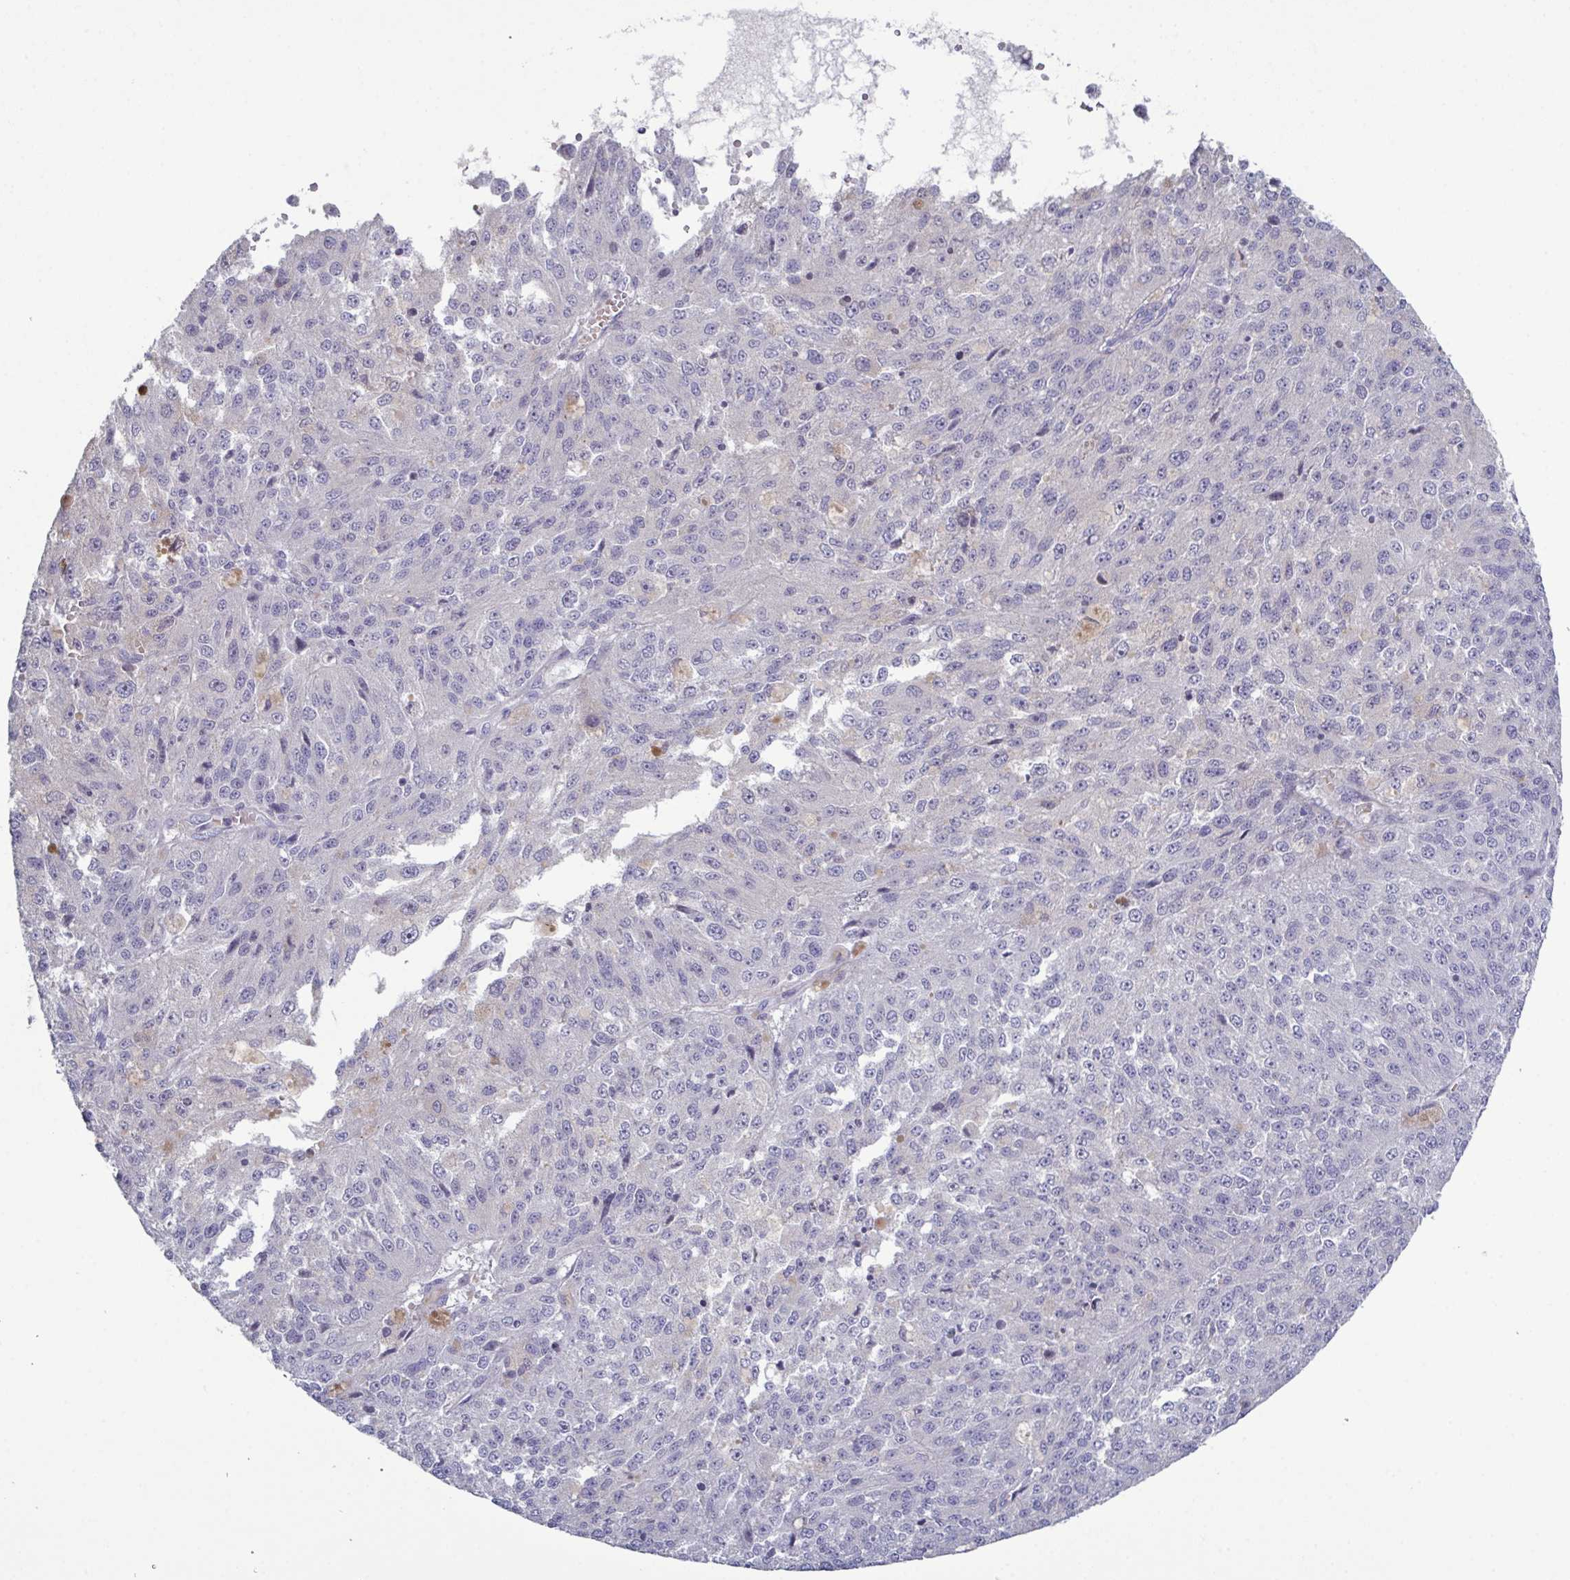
{"staining": {"intensity": "negative", "quantity": "none", "location": "none"}, "tissue": "melanoma", "cell_type": "Tumor cells", "image_type": "cancer", "snomed": [{"axis": "morphology", "description": "Malignant melanoma, Metastatic site"}, {"axis": "topography", "description": "Lymph node"}], "caption": "Tumor cells are negative for protein expression in human malignant melanoma (metastatic site).", "gene": "GLDC", "patient": {"sex": "female", "age": 64}}